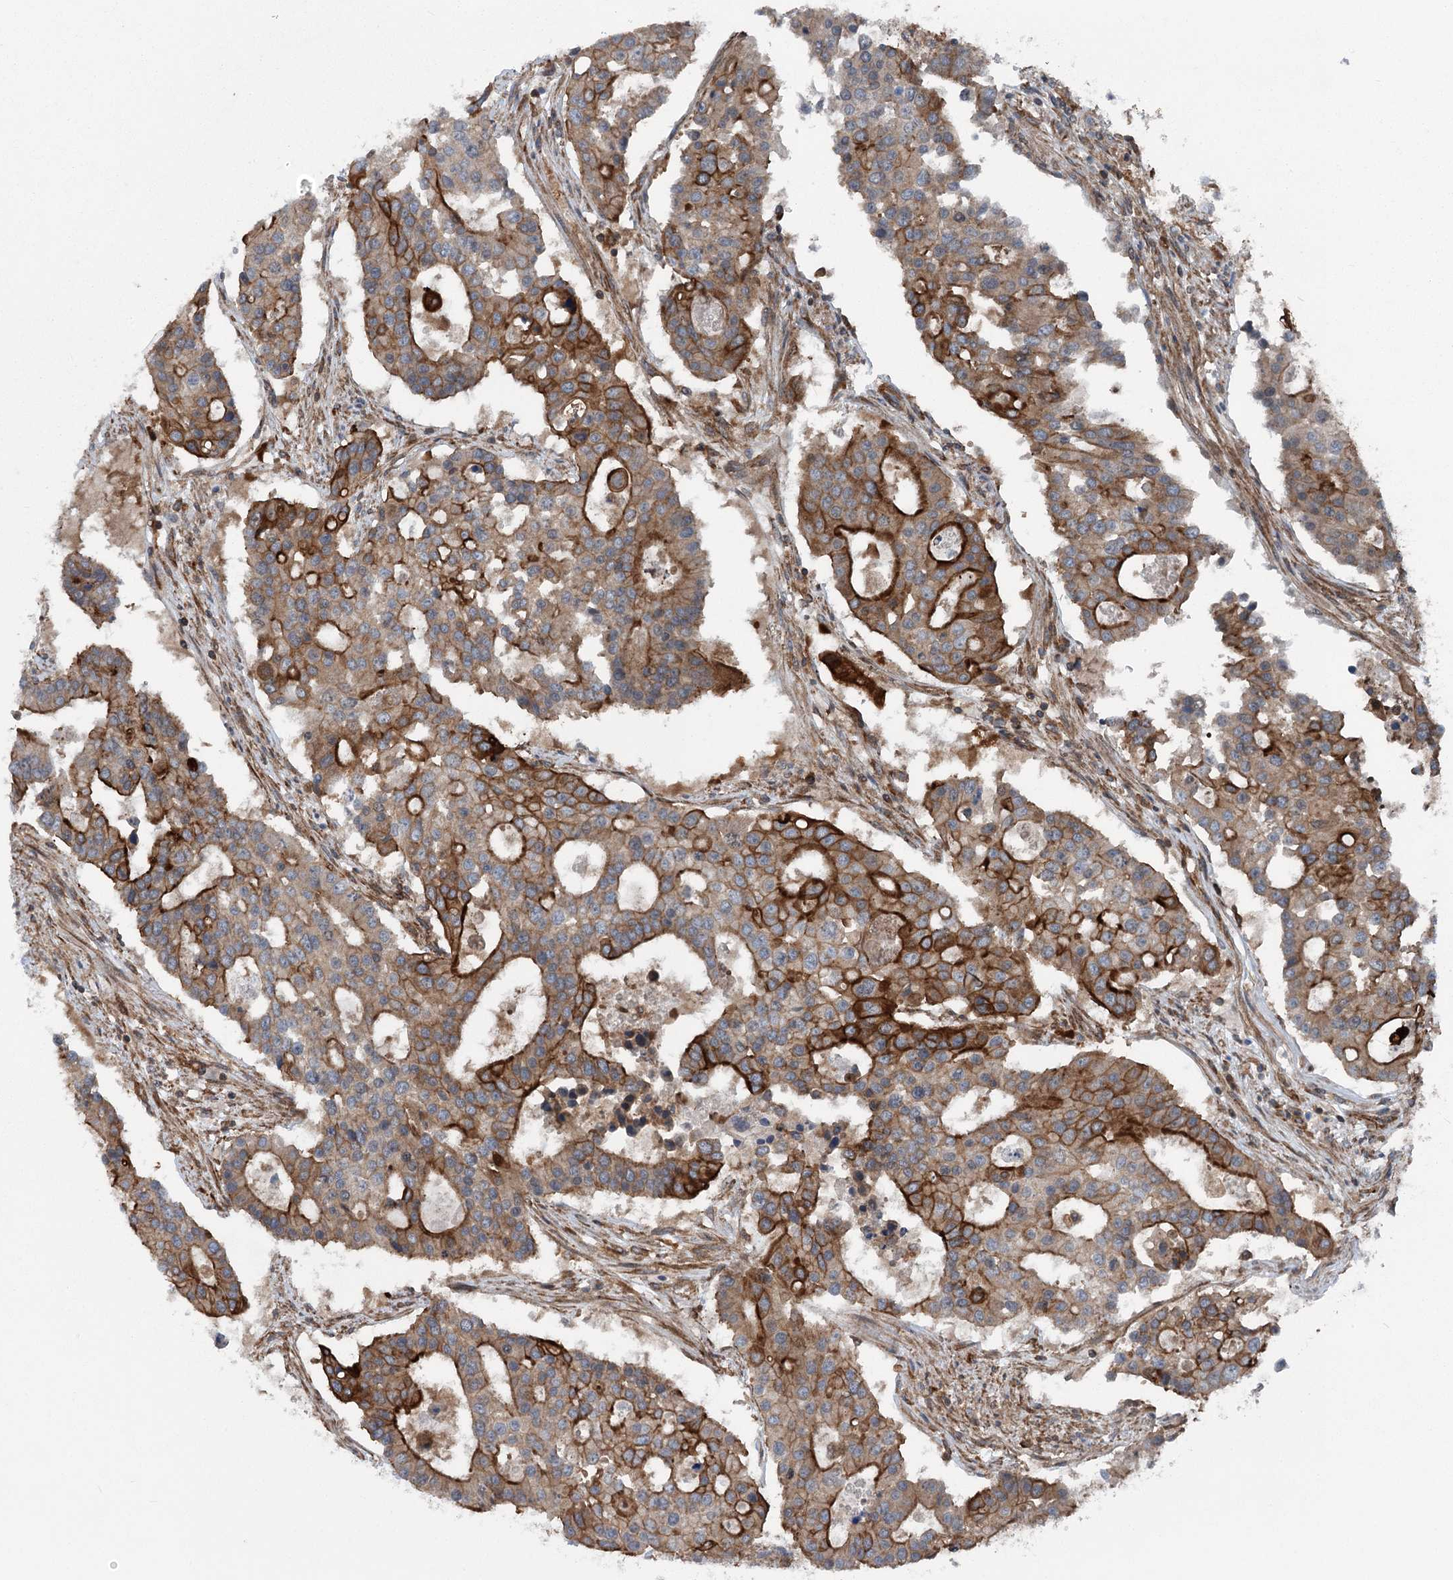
{"staining": {"intensity": "strong", "quantity": ">75%", "location": "cytoplasmic/membranous"}, "tissue": "colorectal cancer", "cell_type": "Tumor cells", "image_type": "cancer", "snomed": [{"axis": "morphology", "description": "Adenocarcinoma, NOS"}, {"axis": "topography", "description": "Colon"}], "caption": "A high amount of strong cytoplasmic/membranous staining is present in about >75% of tumor cells in adenocarcinoma (colorectal) tissue. (DAB = brown stain, brightfield microscopy at high magnification).", "gene": "IQSEC1", "patient": {"sex": "male", "age": 77}}